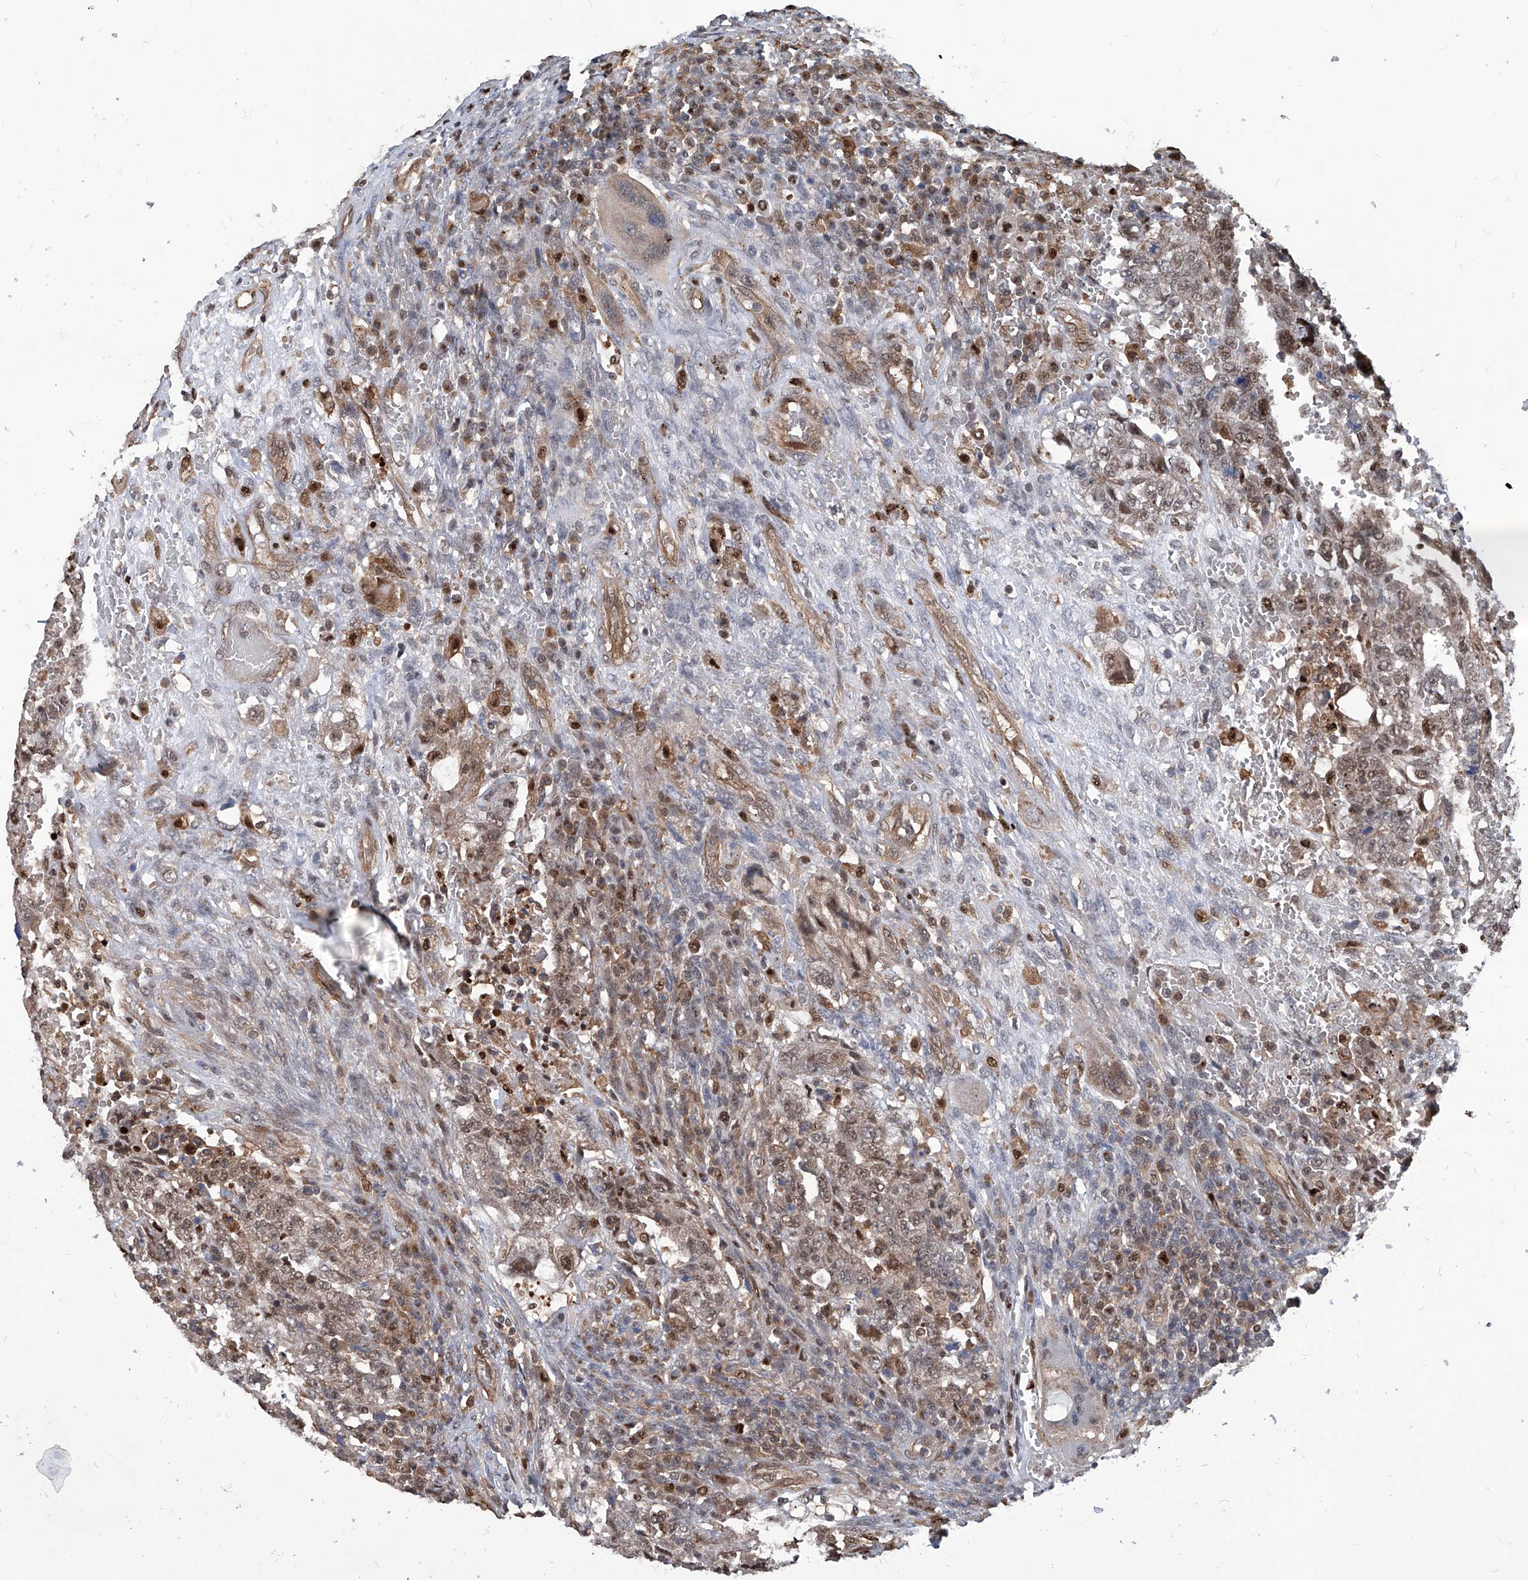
{"staining": {"intensity": "moderate", "quantity": ">75%", "location": "cytoplasmic/membranous,nuclear"}, "tissue": "testis cancer", "cell_type": "Tumor cells", "image_type": "cancer", "snomed": [{"axis": "morphology", "description": "Carcinoma, Embryonal, NOS"}, {"axis": "topography", "description": "Testis"}], "caption": "Tumor cells show medium levels of moderate cytoplasmic/membranous and nuclear expression in about >75% of cells in human testis cancer (embryonal carcinoma).", "gene": "PSMB1", "patient": {"sex": "male", "age": 26}}